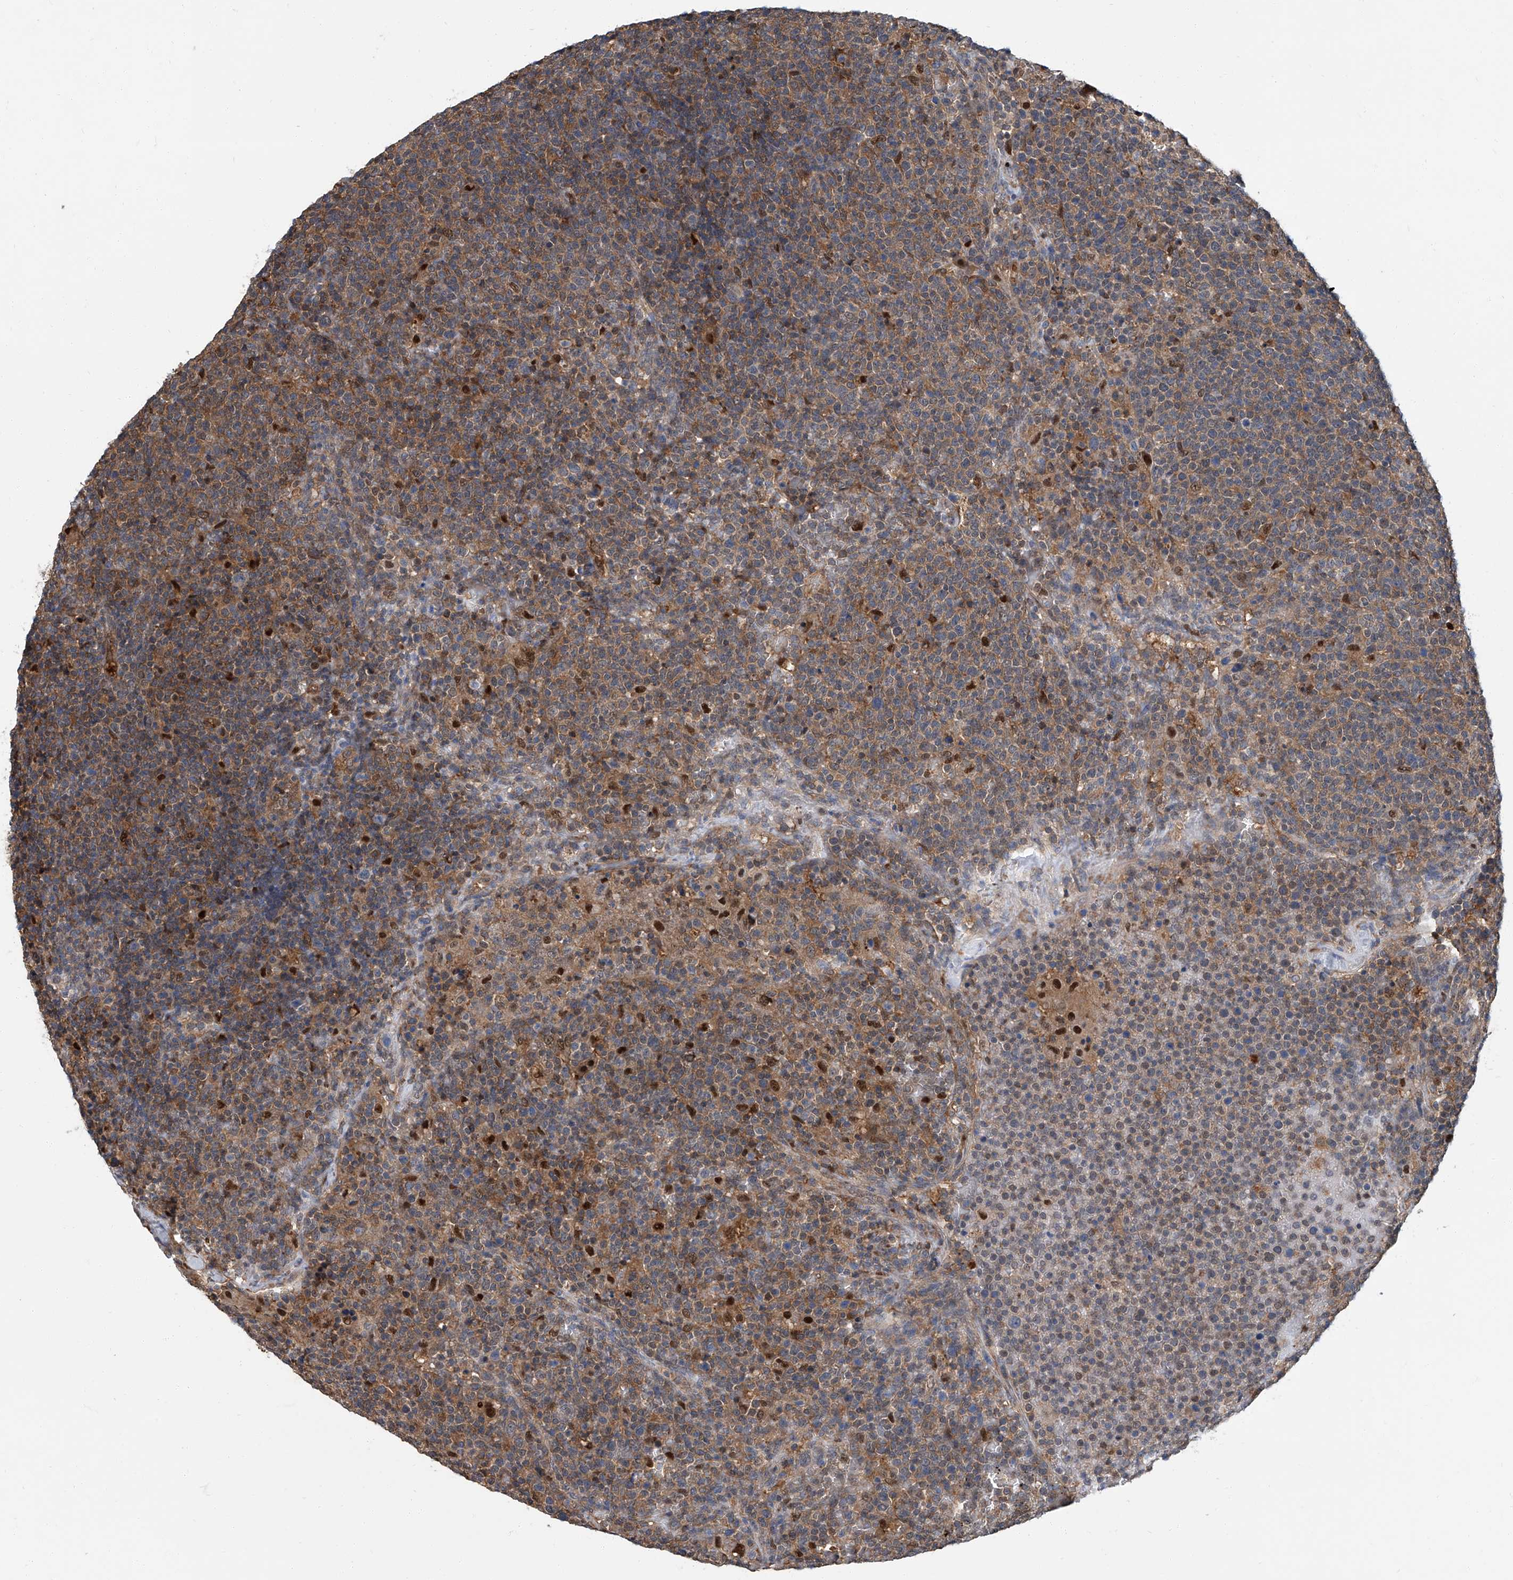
{"staining": {"intensity": "weak", "quantity": "25%-75%", "location": "cytoplasmic/membranous"}, "tissue": "lymphoma", "cell_type": "Tumor cells", "image_type": "cancer", "snomed": [{"axis": "morphology", "description": "Malignant lymphoma, non-Hodgkin's type, High grade"}, {"axis": "topography", "description": "Lymph node"}], "caption": "Brown immunohistochemical staining in human lymphoma displays weak cytoplasmic/membranous staining in approximately 25%-75% of tumor cells. (IHC, brightfield microscopy, high magnification).", "gene": "PSMB10", "patient": {"sex": "male", "age": 61}}